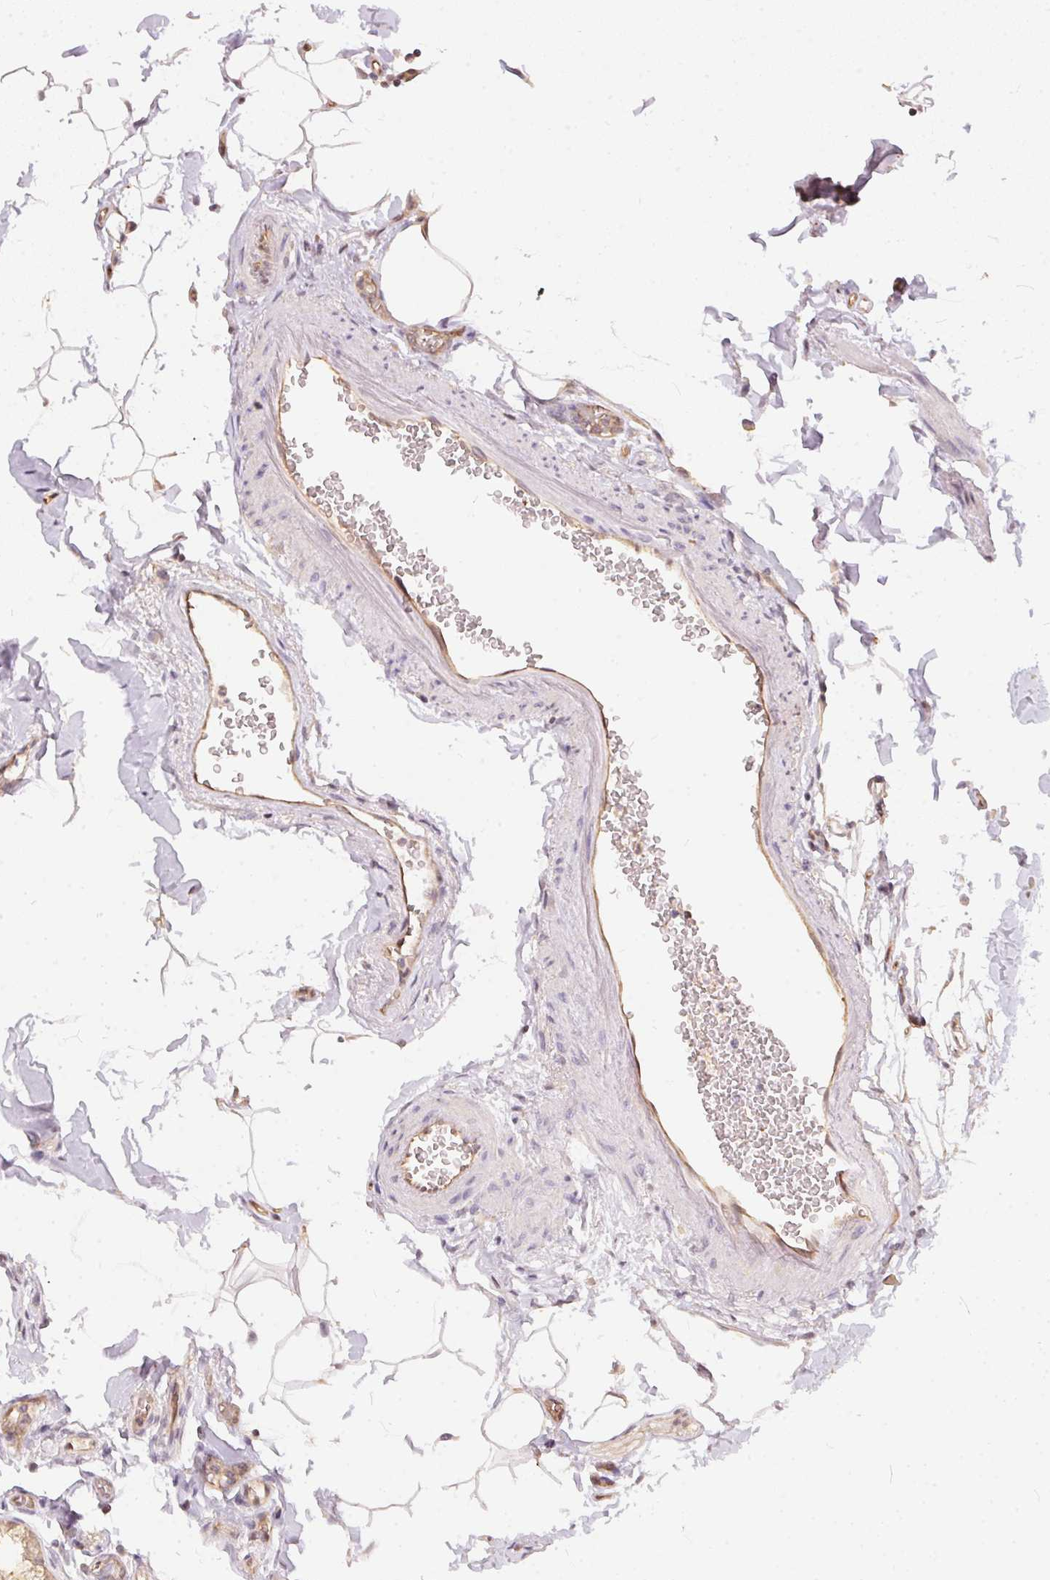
{"staining": {"intensity": "moderate", "quantity": "<25%", "location": "cytoplasmic/membranous"}, "tissue": "duodenum", "cell_type": "Glandular cells", "image_type": "normal", "snomed": [{"axis": "morphology", "description": "Normal tissue, NOS"}, {"axis": "topography", "description": "Pancreas"}, {"axis": "topography", "description": "Duodenum"}], "caption": "Protein expression analysis of unremarkable duodenum reveals moderate cytoplasmic/membranous staining in approximately <25% of glandular cells. (Stains: DAB (3,3'-diaminobenzidine) in brown, nuclei in blue, Microscopy: brightfield microscopy at high magnification).", "gene": "BLMH", "patient": {"sex": "male", "age": 59}}